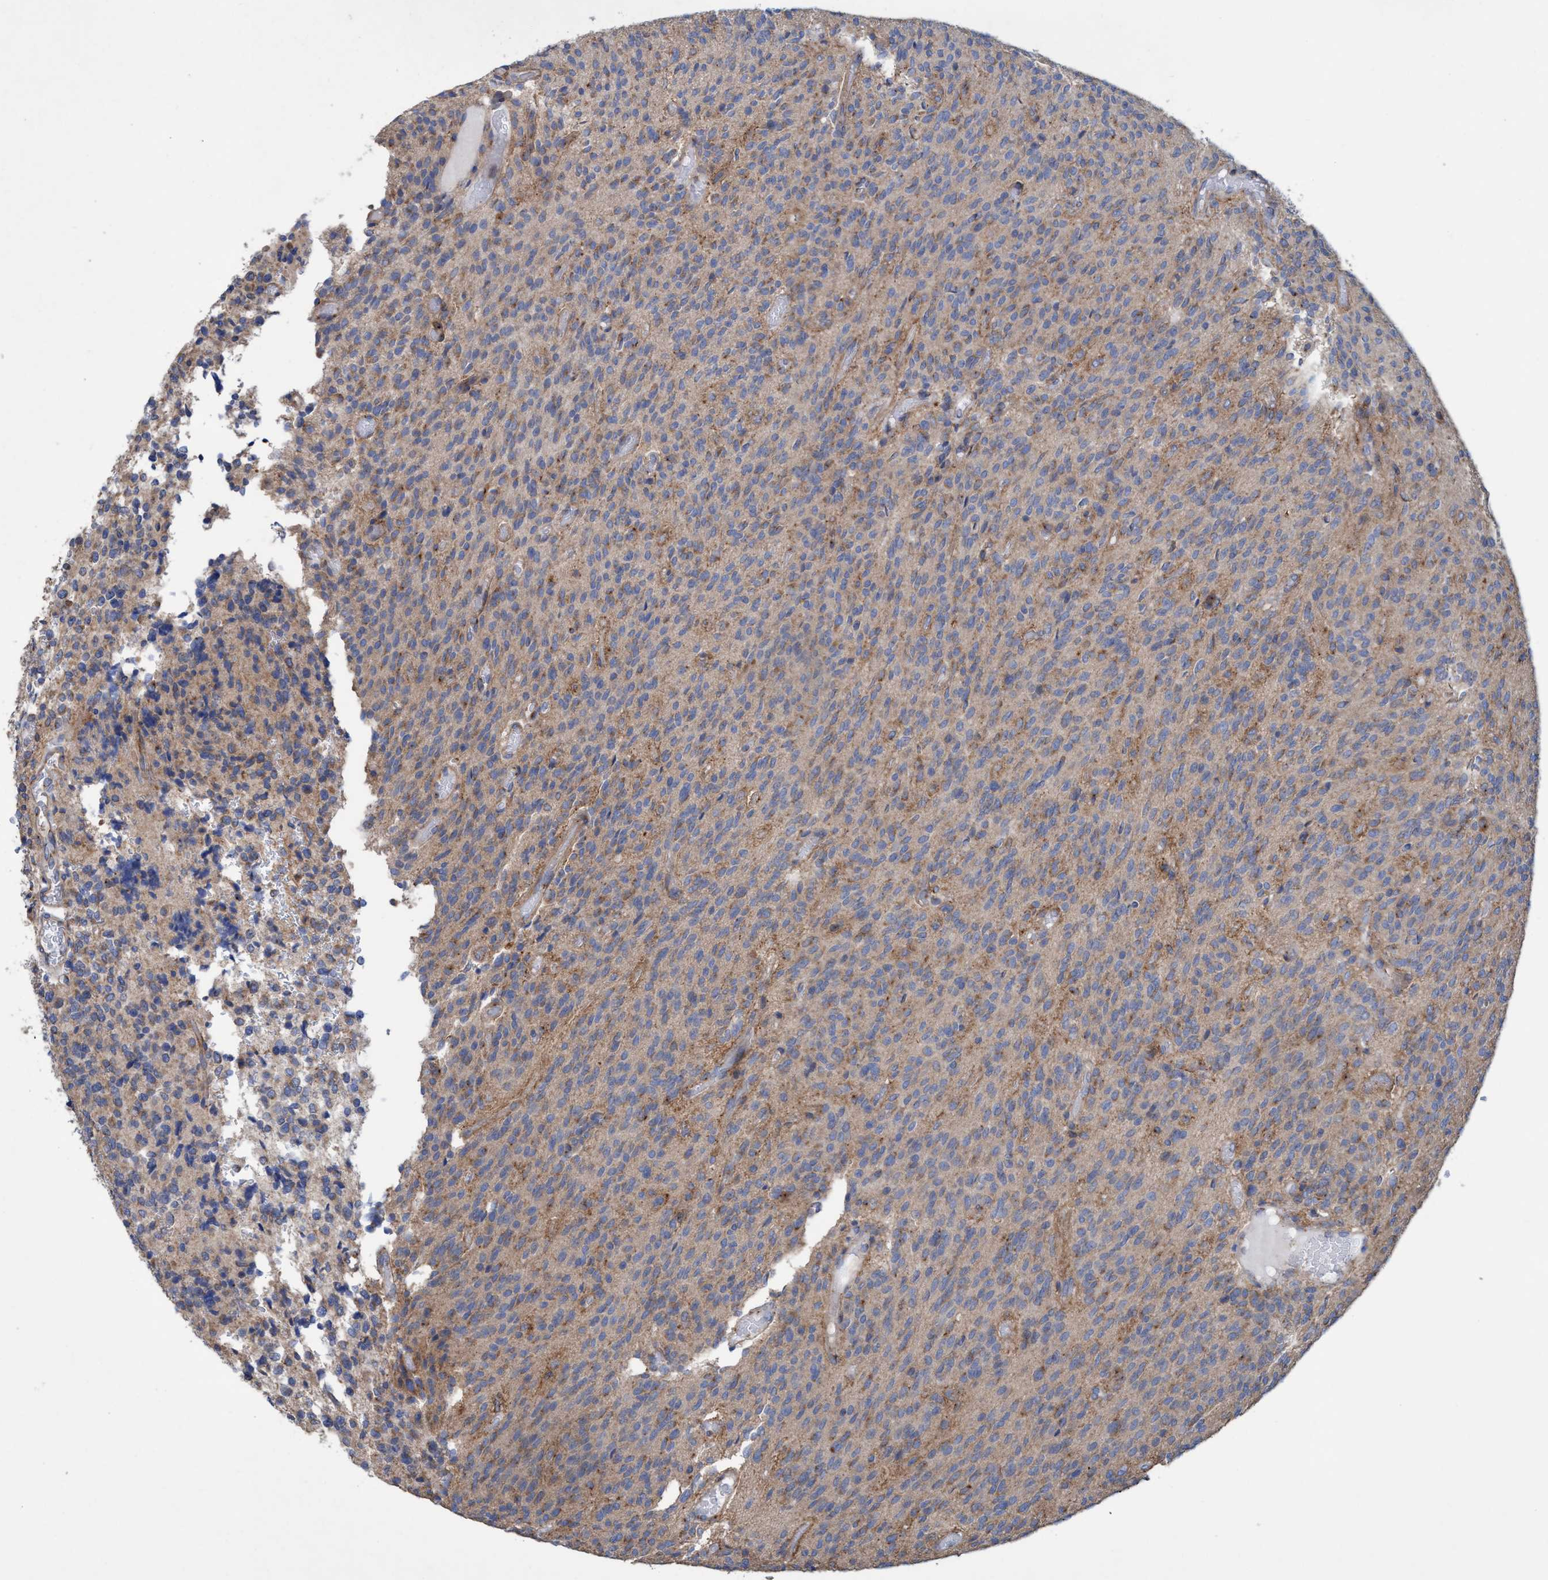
{"staining": {"intensity": "weak", "quantity": ">75%", "location": "cytoplasmic/membranous"}, "tissue": "glioma", "cell_type": "Tumor cells", "image_type": "cancer", "snomed": [{"axis": "morphology", "description": "Glioma, malignant, High grade"}, {"axis": "topography", "description": "Brain"}], "caption": "Protein staining of glioma tissue displays weak cytoplasmic/membranous expression in about >75% of tumor cells.", "gene": "BICD2", "patient": {"sex": "male", "age": 34}}